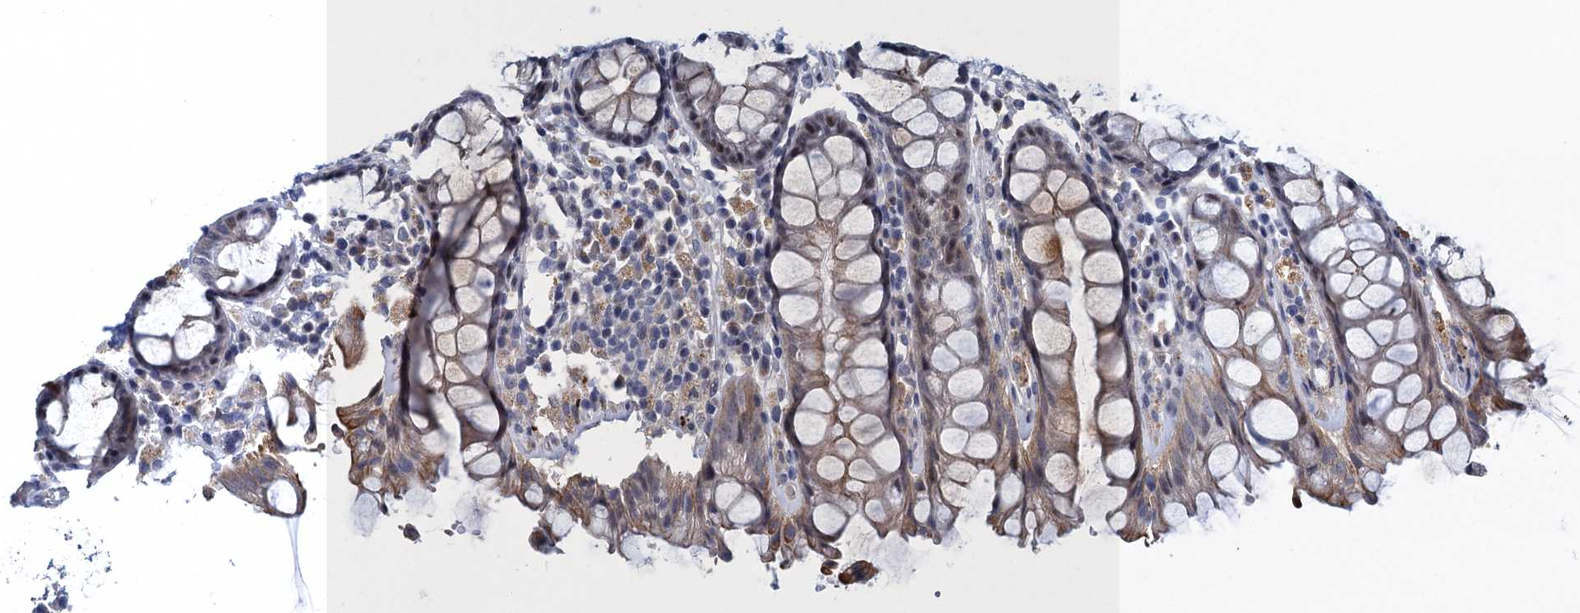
{"staining": {"intensity": "moderate", "quantity": ">75%", "location": "cytoplasmic/membranous"}, "tissue": "rectum", "cell_type": "Glandular cells", "image_type": "normal", "snomed": [{"axis": "morphology", "description": "Normal tissue, NOS"}, {"axis": "topography", "description": "Rectum"}], "caption": "Glandular cells show moderate cytoplasmic/membranous staining in approximately >75% of cells in benign rectum.", "gene": "ATOSA", "patient": {"sex": "male", "age": 64}}